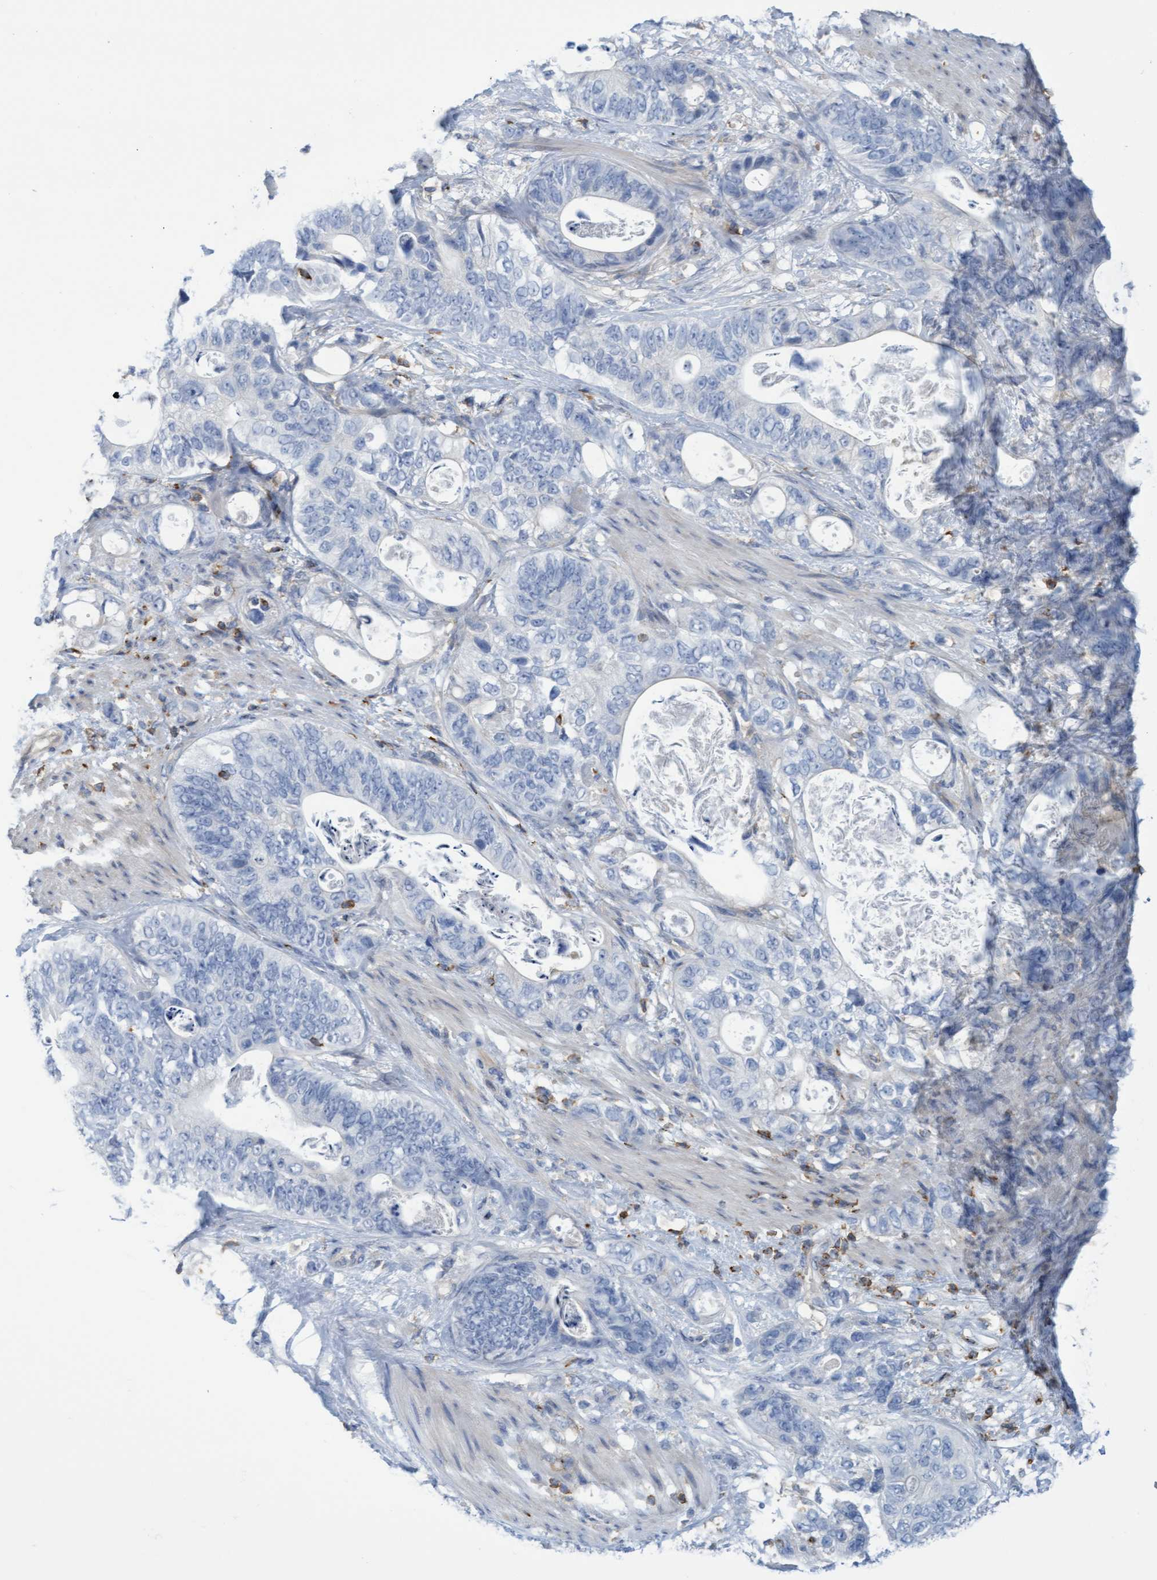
{"staining": {"intensity": "negative", "quantity": "none", "location": "none"}, "tissue": "stomach cancer", "cell_type": "Tumor cells", "image_type": "cancer", "snomed": [{"axis": "morphology", "description": "Normal tissue, NOS"}, {"axis": "morphology", "description": "Adenocarcinoma, NOS"}, {"axis": "topography", "description": "Stomach"}], "caption": "The immunohistochemistry histopathology image has no significant staining in tumor cells of stomach cancer (adenocarcinoma) tissue.", "gene": "FNBP1", "patient": {"sex": "female", "age": 89}}